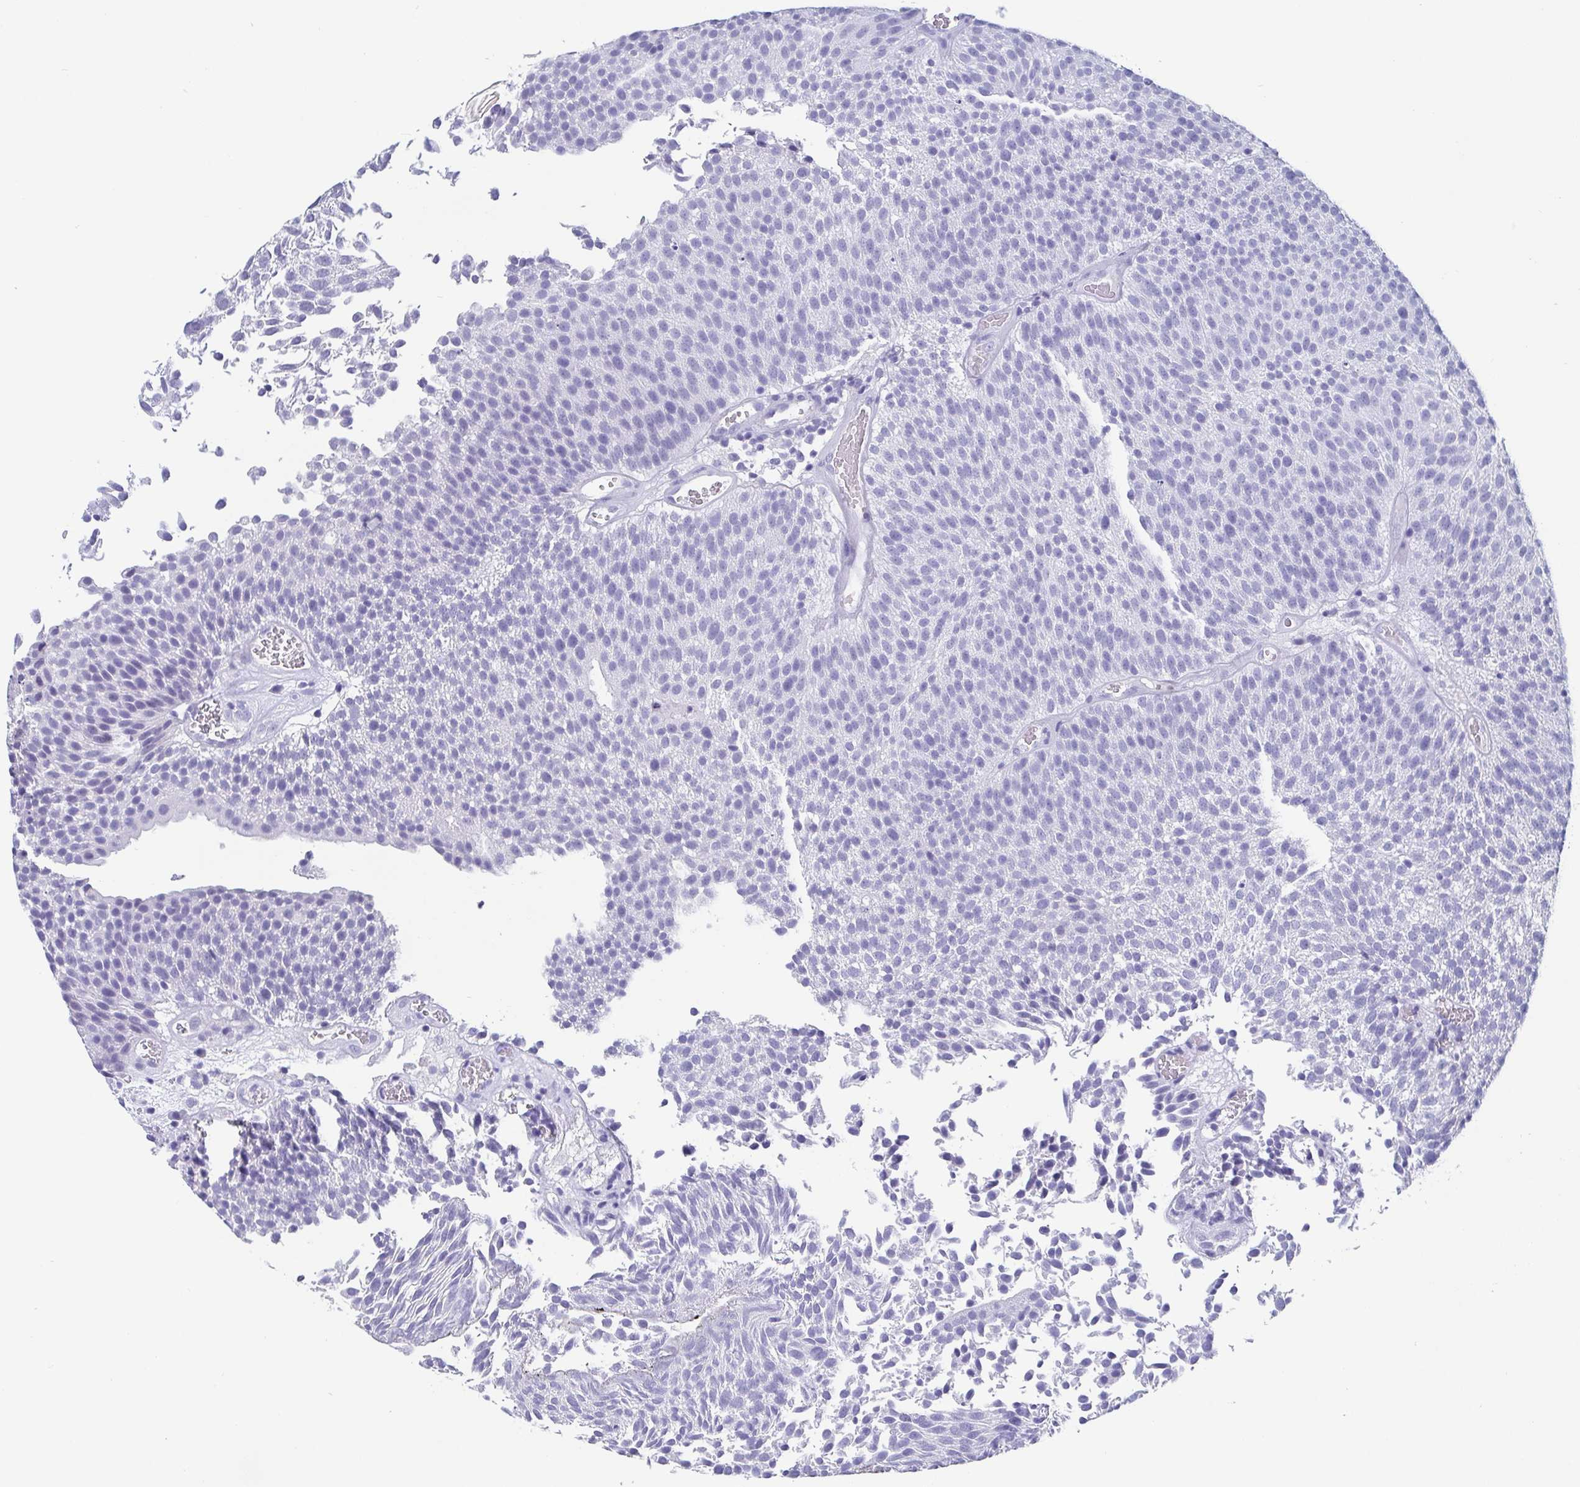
{"staining": {"intensity": "negative", "quantity": "none", "location": "none"}, "tissue": "urothelial cancer", "cell_type": "Tumor cells", "image_type": "cancer", "snomed": [{"axis": "morphology", "description": "Urothelial carcinoma, Low grade"}, {"axis": "topography", "description": "Urinary bladder"}], "caption": "There is no significant expression in tumor cells of urothelial carcinoma (low-grade).", "gene": "SCGN", "patient": {"sex": "female", "age": 79}}